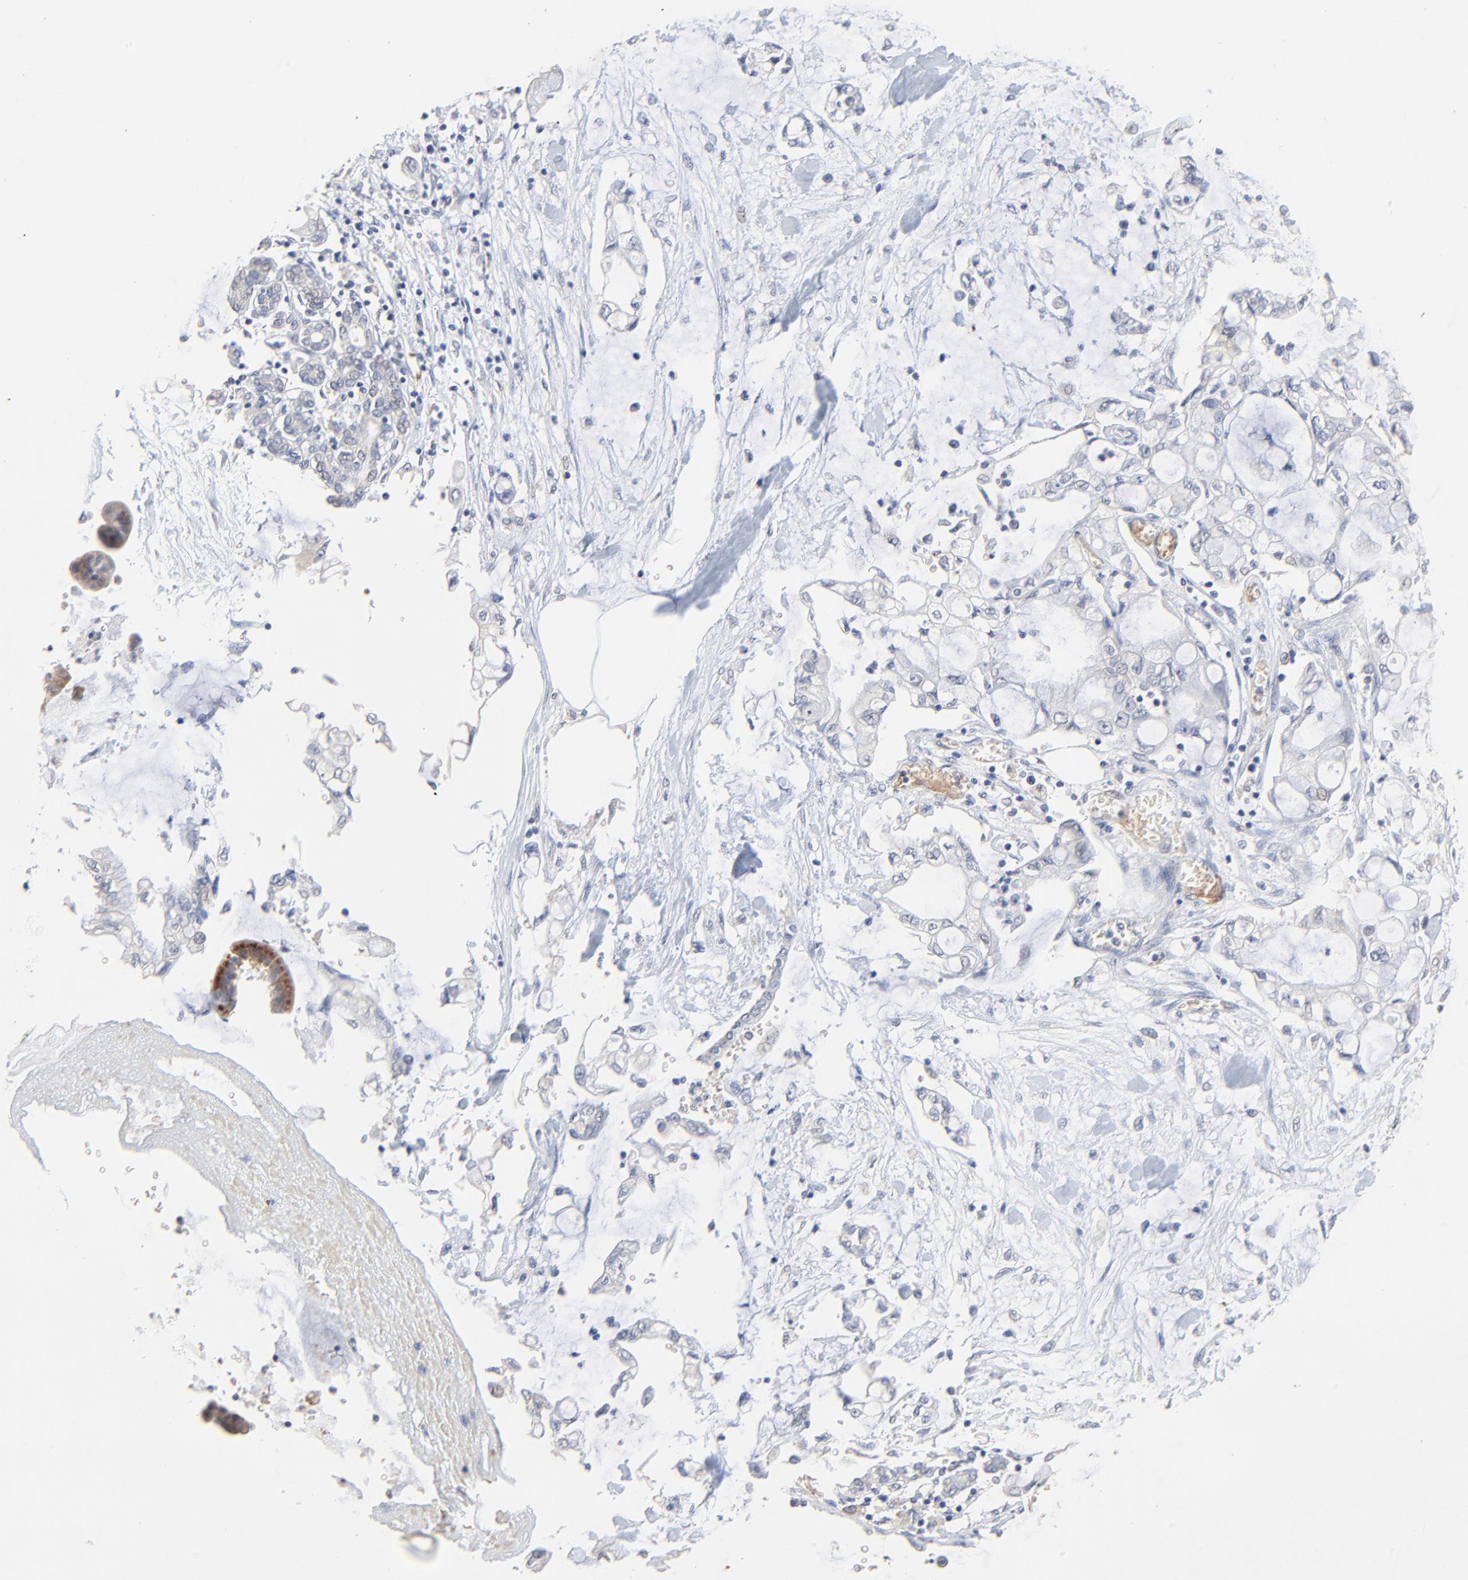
{"staining": {"intensity": "negative", "quantity": "none", "location": "none"}, "tissue": "pancreatic cancer", "cell_type": "Tumor cells", "image_type": "cancer", "snomed": [{"axis": "morphology", "description": "Adenocarcinoma, NOS"}, {"axis": "topography", "description": "Pancreas"}], "caption": "Immunohistochemistry (IHC) of adenocarcinoma (pancreatic) displays no positivity in tumor cells. The staining is performed using DAB brown chromogen with nuclei counter-stained in using hematoxylin.", "gene": "FANCB", "patient": {"sex": "female", "age": 70}}